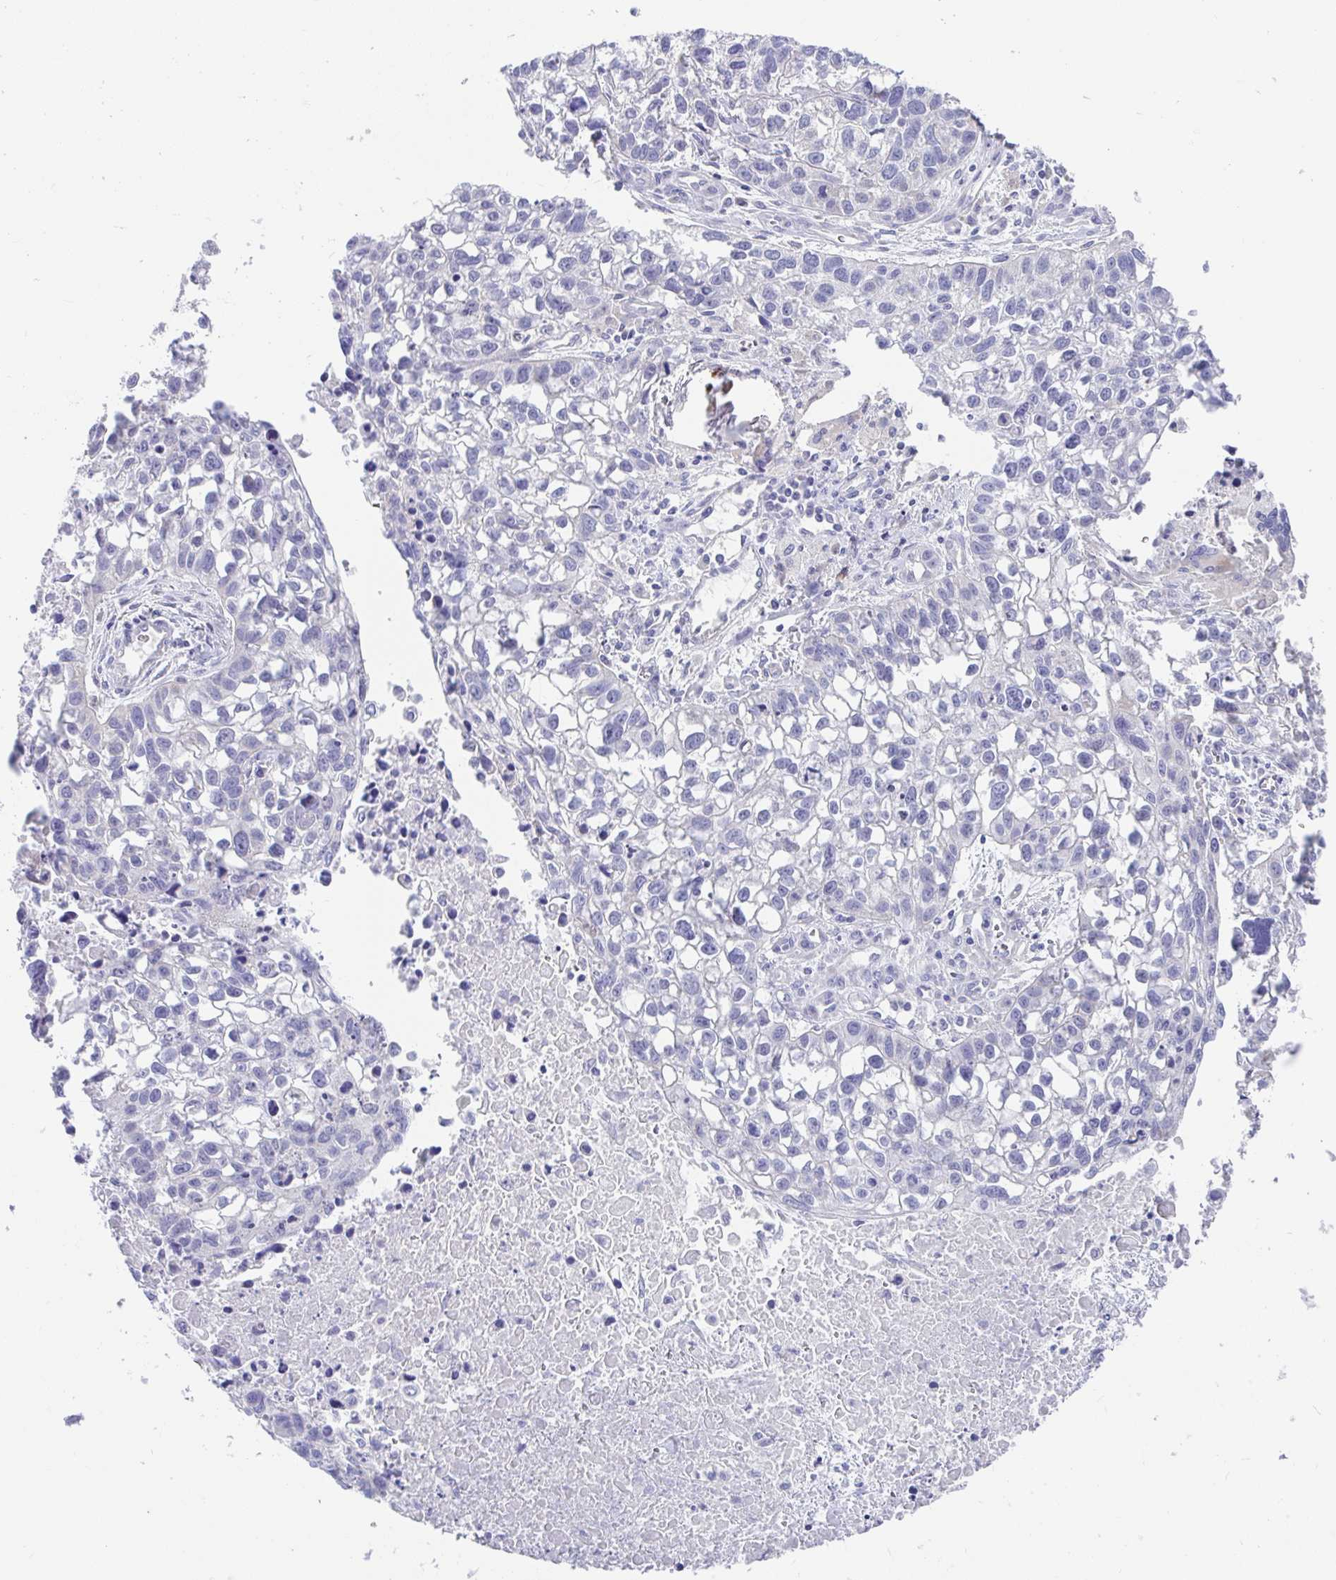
{"staining": {"intensity": "negative", "quantity": "none", "location": "none"}, "tissue": "lung cancer", "cell_type": "Tumor cells", "image_type": "cancer", "snomed": [{"axis": "morphology", "description": "Squamous cell carcinoma, NOS"}, {"axis": "topography", "description": "Lung"}], "caption": "Immunohistochemistry (IHC) of lung squamous cell carcinoma exhibits no expression in tumor cells. (Brightfield microscopy of DAB immunohistochemistry (IHC) at high magnification).", "gene": "CCSAP", "patient": {"sex": "male", "age": 74}}